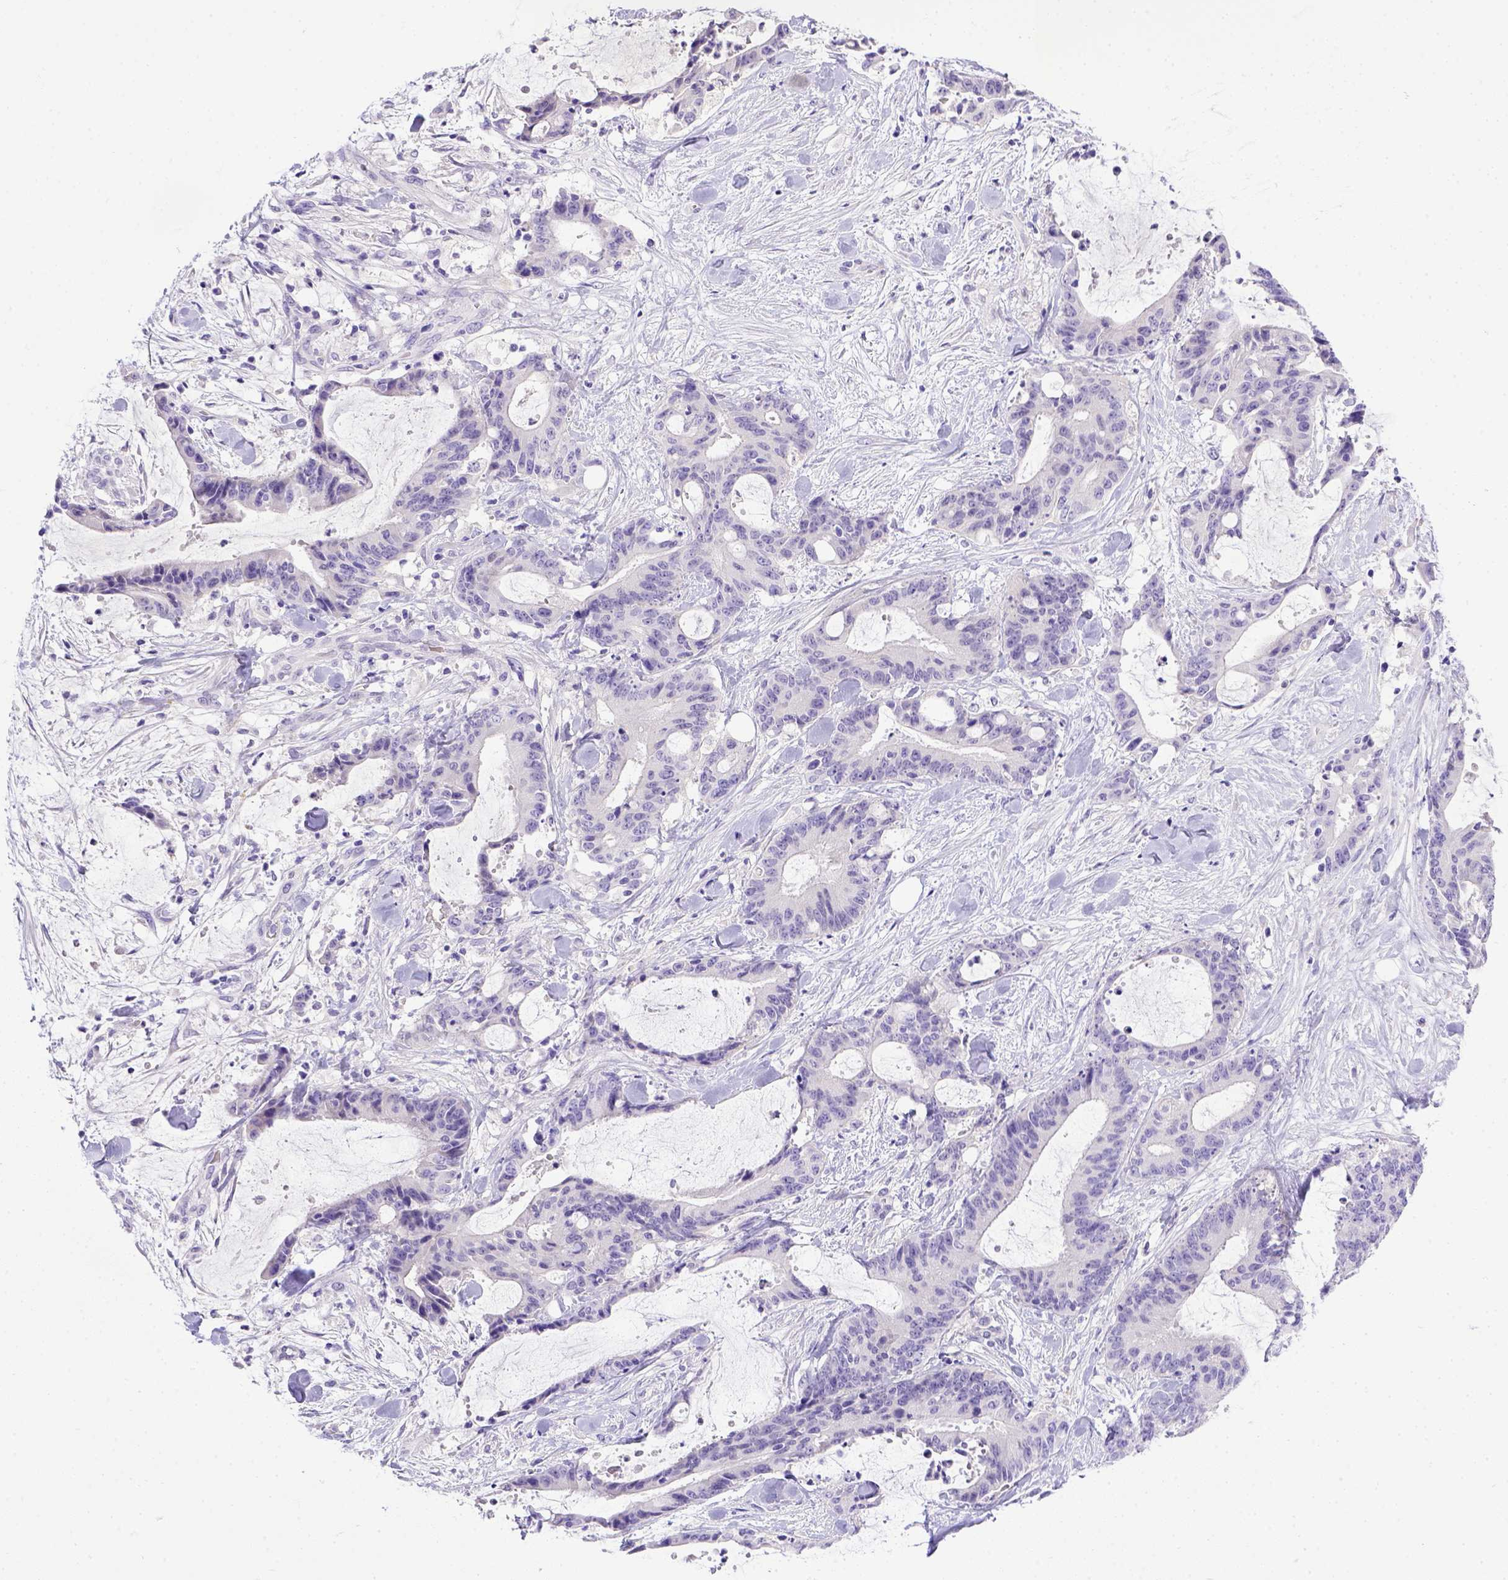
{"staining": {"intensity": "negative", "quantity": "none", "location": "none"}, "tissue": "liver cancer", "cell_type": "Tumor cells", "image_type": "cancer", "snomed": [{"axis": "morphology", "description": "Cholangiocarcinoma"}, {"axis": "topography", "description": "Liver"}], "caption": "This is an immunohistochemistry (IHC) photomicrograph of liver cancer (cholangiocarcinoma). There is no positivity in tumor cells.", "gene": "BTN1A1", "patient": {"sex": "female", "age": 73}}